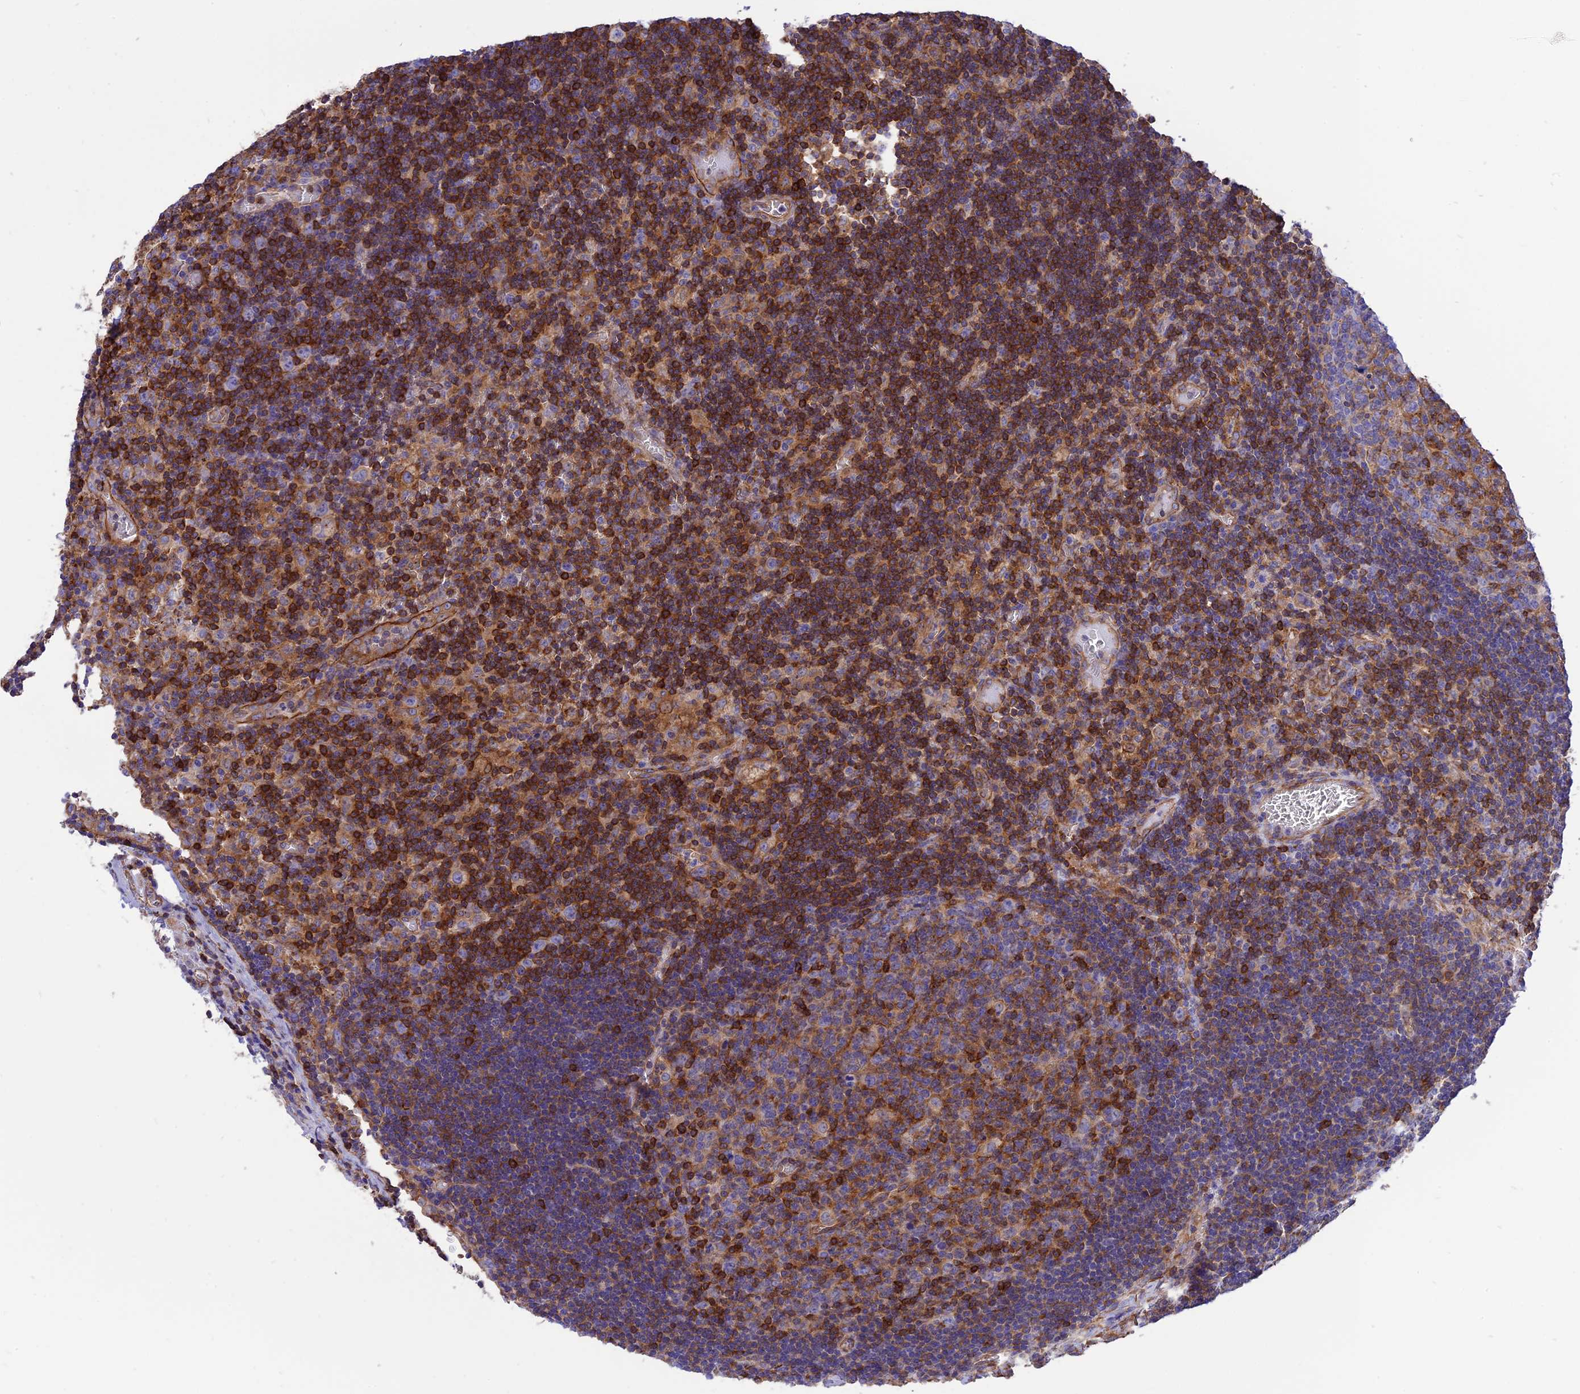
{"staining": {"intensity": "strong", "quantity": "<25%", "location": "cytoplasmic/membranous"}, "tissue": "lymph node", "cell_type": "Germinal center cells", "image_type": "normal", "snomed": [{"axis": "morphology", "description": "Normal tissue, NOS"}, {"axis": "topography", "description": "Lymph node"}], "caption": "High-magnification brightfield microscopy of unremarkable lymph node stained with DAB (3,3'-diaminobenzidine) (brown) and counterstained with hematoxylin (blue). germinal center cells exhibit strong cytoplasmic/membranous staining is appreciated in approximately<25% of cells. Immunohistochemistry stains the protein in brown and the nuclei are stained blue.", "gene": "SEPTIN9", "patient": {"sex": "female", "age": 73}}